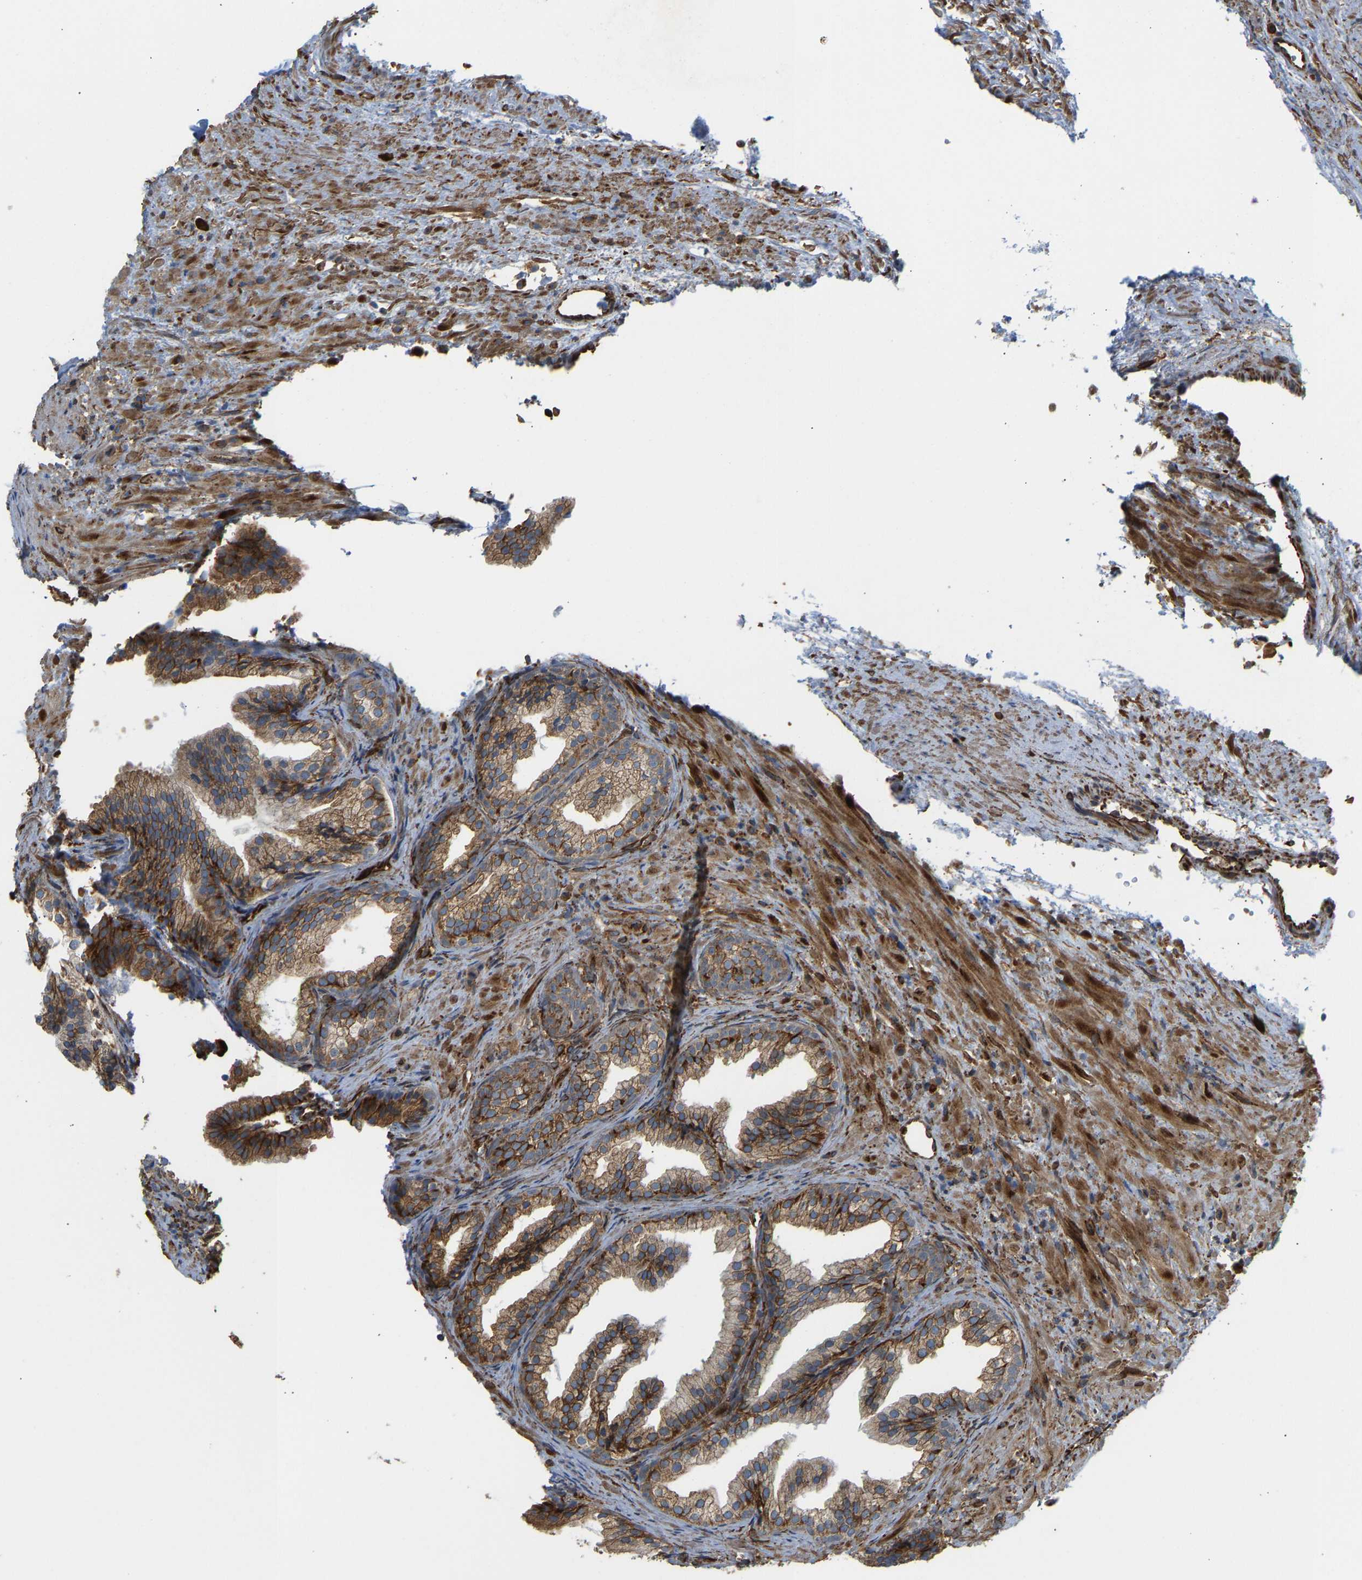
{"staining": {"intensity": "moderate", "quantity": ">75%", "location": "cytoplasmic/membranous"}, "tissue": "prostate", "cell_type": "Glandular cells", "image_type": "normal", "snomed": [{"axis": "morphology", "description": "Normal tissue, NOS"}, {"axis": "topography", "description": "Prostate"}], "caption": "An IHC histopathology image of benign tissue is shown. Protein staining in brown labels moderate cytoplasmic/membranous positivity in prostate within glandular cells.", "gene": "BEX3", "patient": {"sex": "male", "age": 76}}